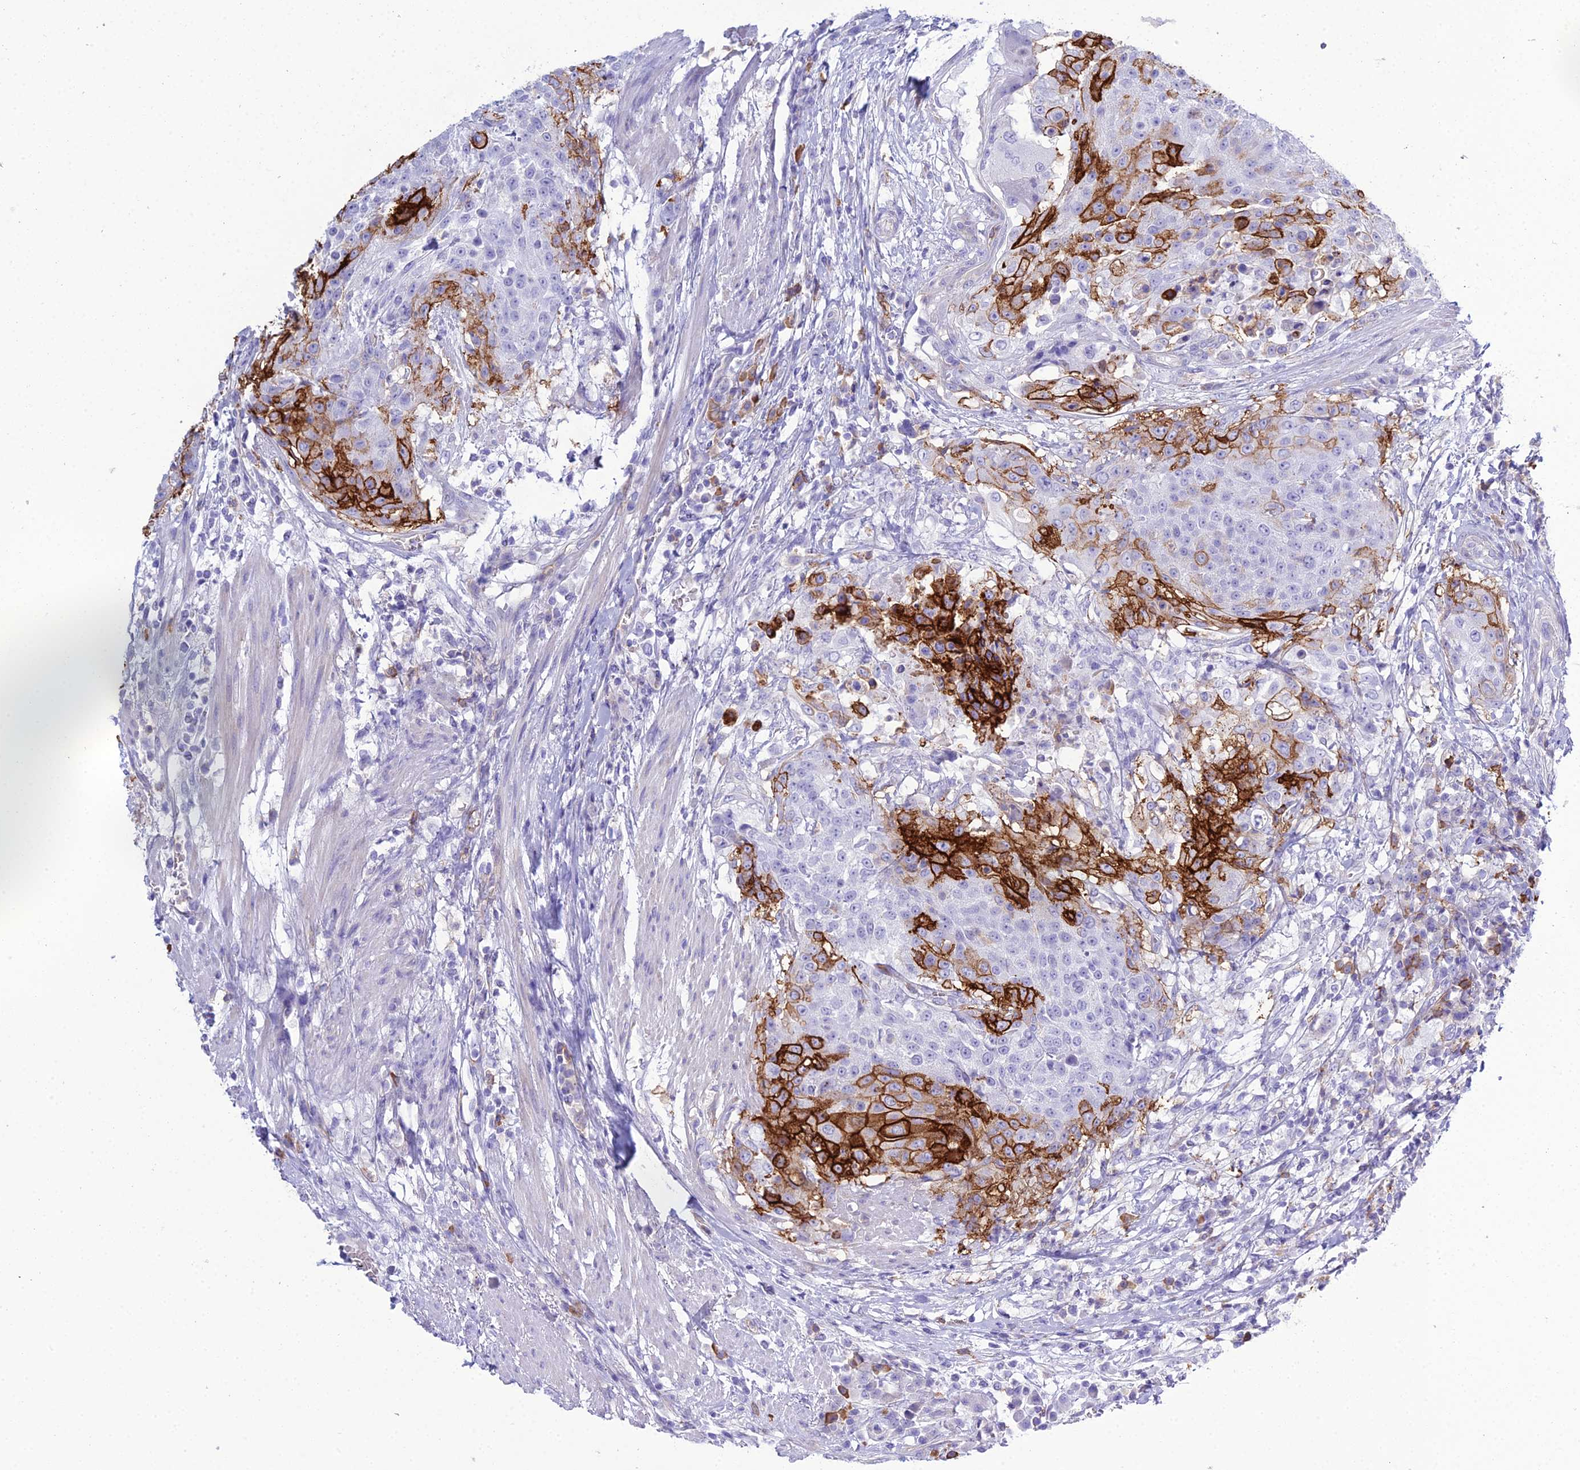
{"staining": {"intensity": "strong", "quantity": "<25%", "location": "cytoplasmic/membranous"}, "tissue": "urothelial cancer", "cell_type": "Tumor cells", "image_type": "cancer", "snomed": [{"axis": "morphology", "description": "Urothelial carcinoma, High grade"}, {"axis": "topography", "description": "Urinary bladder"}], "caption": "High-grade urothelial carcinoma stained with a brown dye shows strong cytoplasmic/membranous positive positivity in approximately <25% of tumor cells.", "gene": "OR1Q1", "patient": {"sex": "female", "age": 63}}